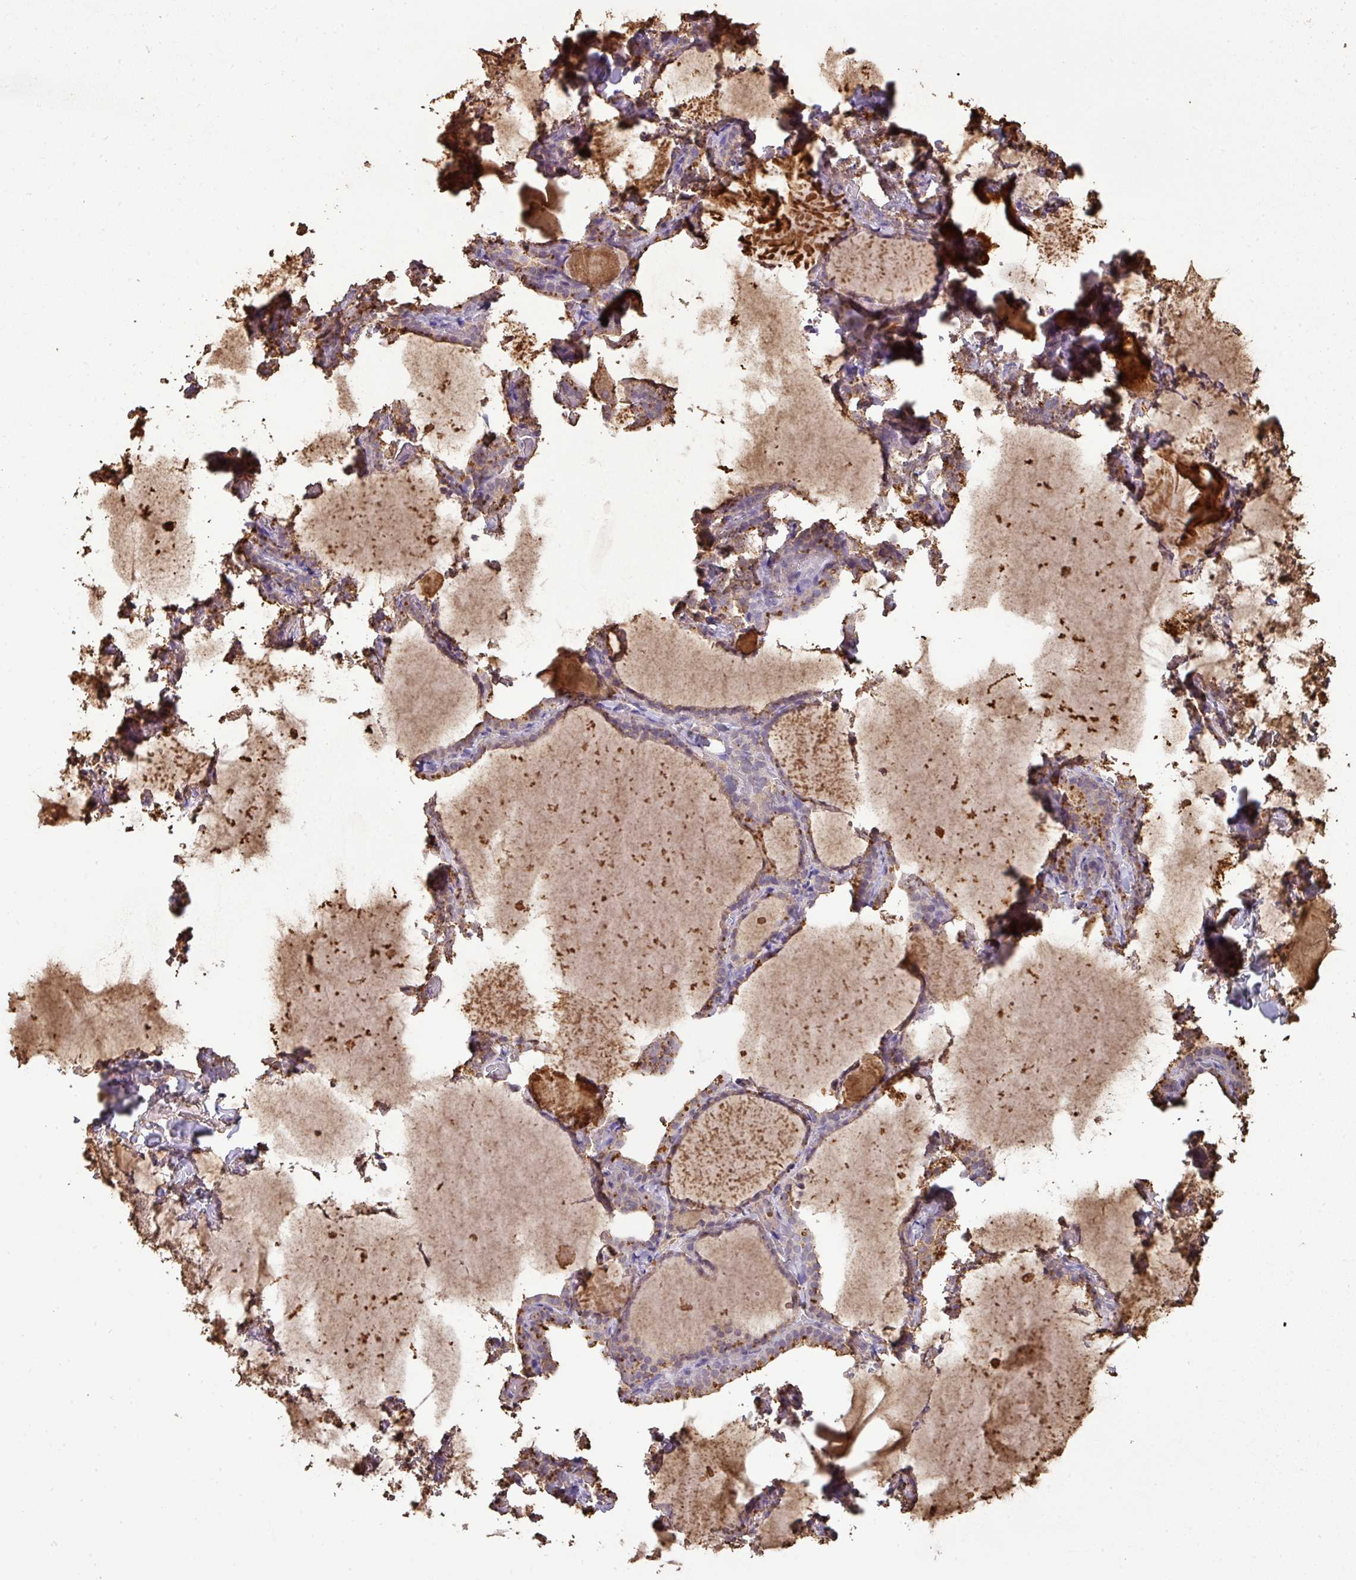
{"staining": {"intensity": "moderate", "quantity": "25%-75%", "location": "cytoplasmic/membranous"}, "tissue": "thyroid gland", "cell_type": "Glandular cells", "image_type": "normal", "snomed": [{"axis": "morphology", "description": "Normal tissue, NOS"}, {"axis": "topography", "description": "Thyroid gland"}], "caption": "The image demonstrates staining of unremarkable thyroid gland, revealing moderate cytoplasmic/membranous protein expression (brown color) within glandular cells. Using DAB (3,3'-diaminobenzidine) (brown) and hematoxylin (blue) stains, captured at high magnification using brightfield microscopy.", "gene": "ATAT1", "patient": {"sex": "female", "age": 22}}